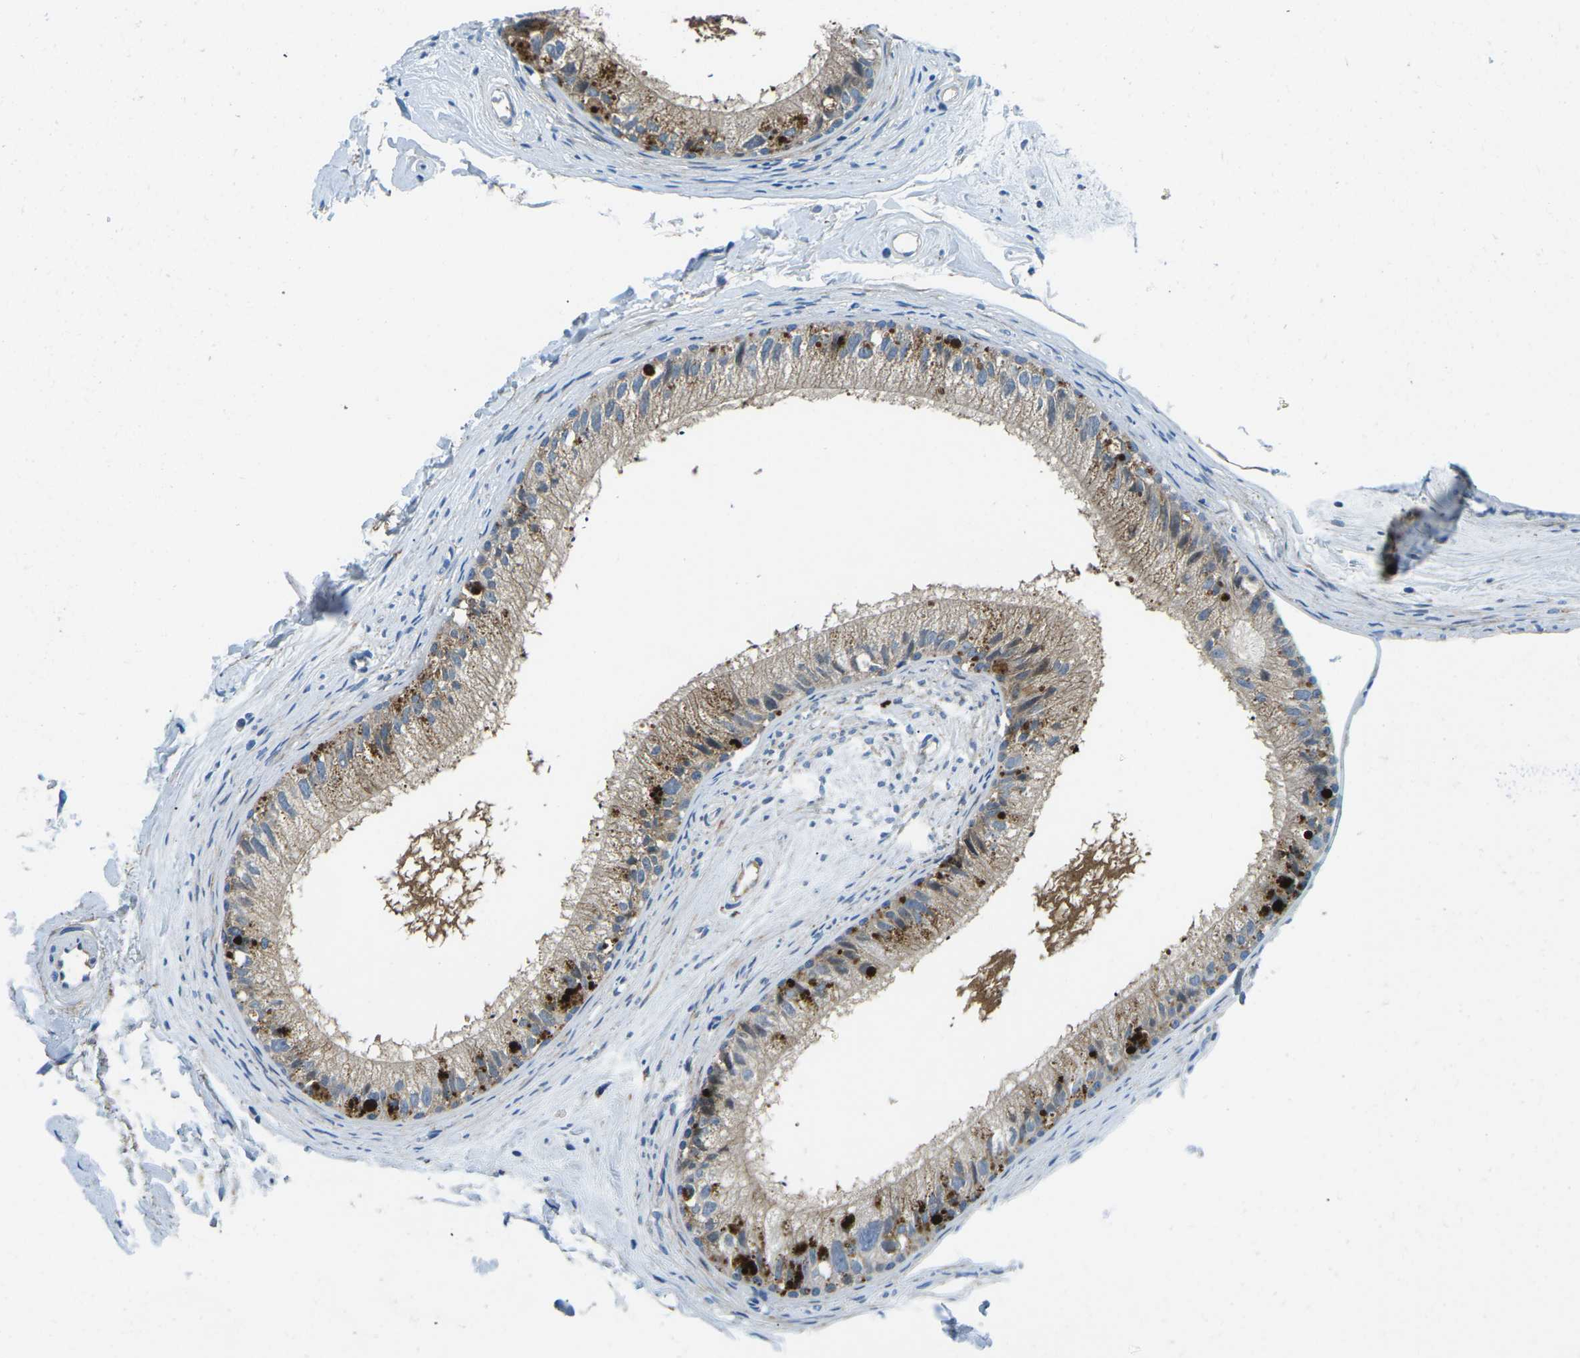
{"staining": {"intensity": "moderate", "quantity": "25%-75%", "location": "cytoplasmic/membranous"}, "tissue": "epididymis", "cell_type": "Glandular cells", "image_type": "normal", "snomed": [{"axis": "morphology", "description": "Normal tissue, NOS"}, {"axis": "topography", "description": "Epididymis"}], "caption": "A high-resolution micrograph shows immunohistochemistry staining of benign epididymis, which displays moderate cytoplasmic/membranous expression in approximately 25%-75% of glandular cells. (DAB (3,3'-diaminobenzidine) IHC, brown staining for protein, blue staining for nuclei).", "gene": "CFB", "patient": {"sex": "male", "age": 56}}